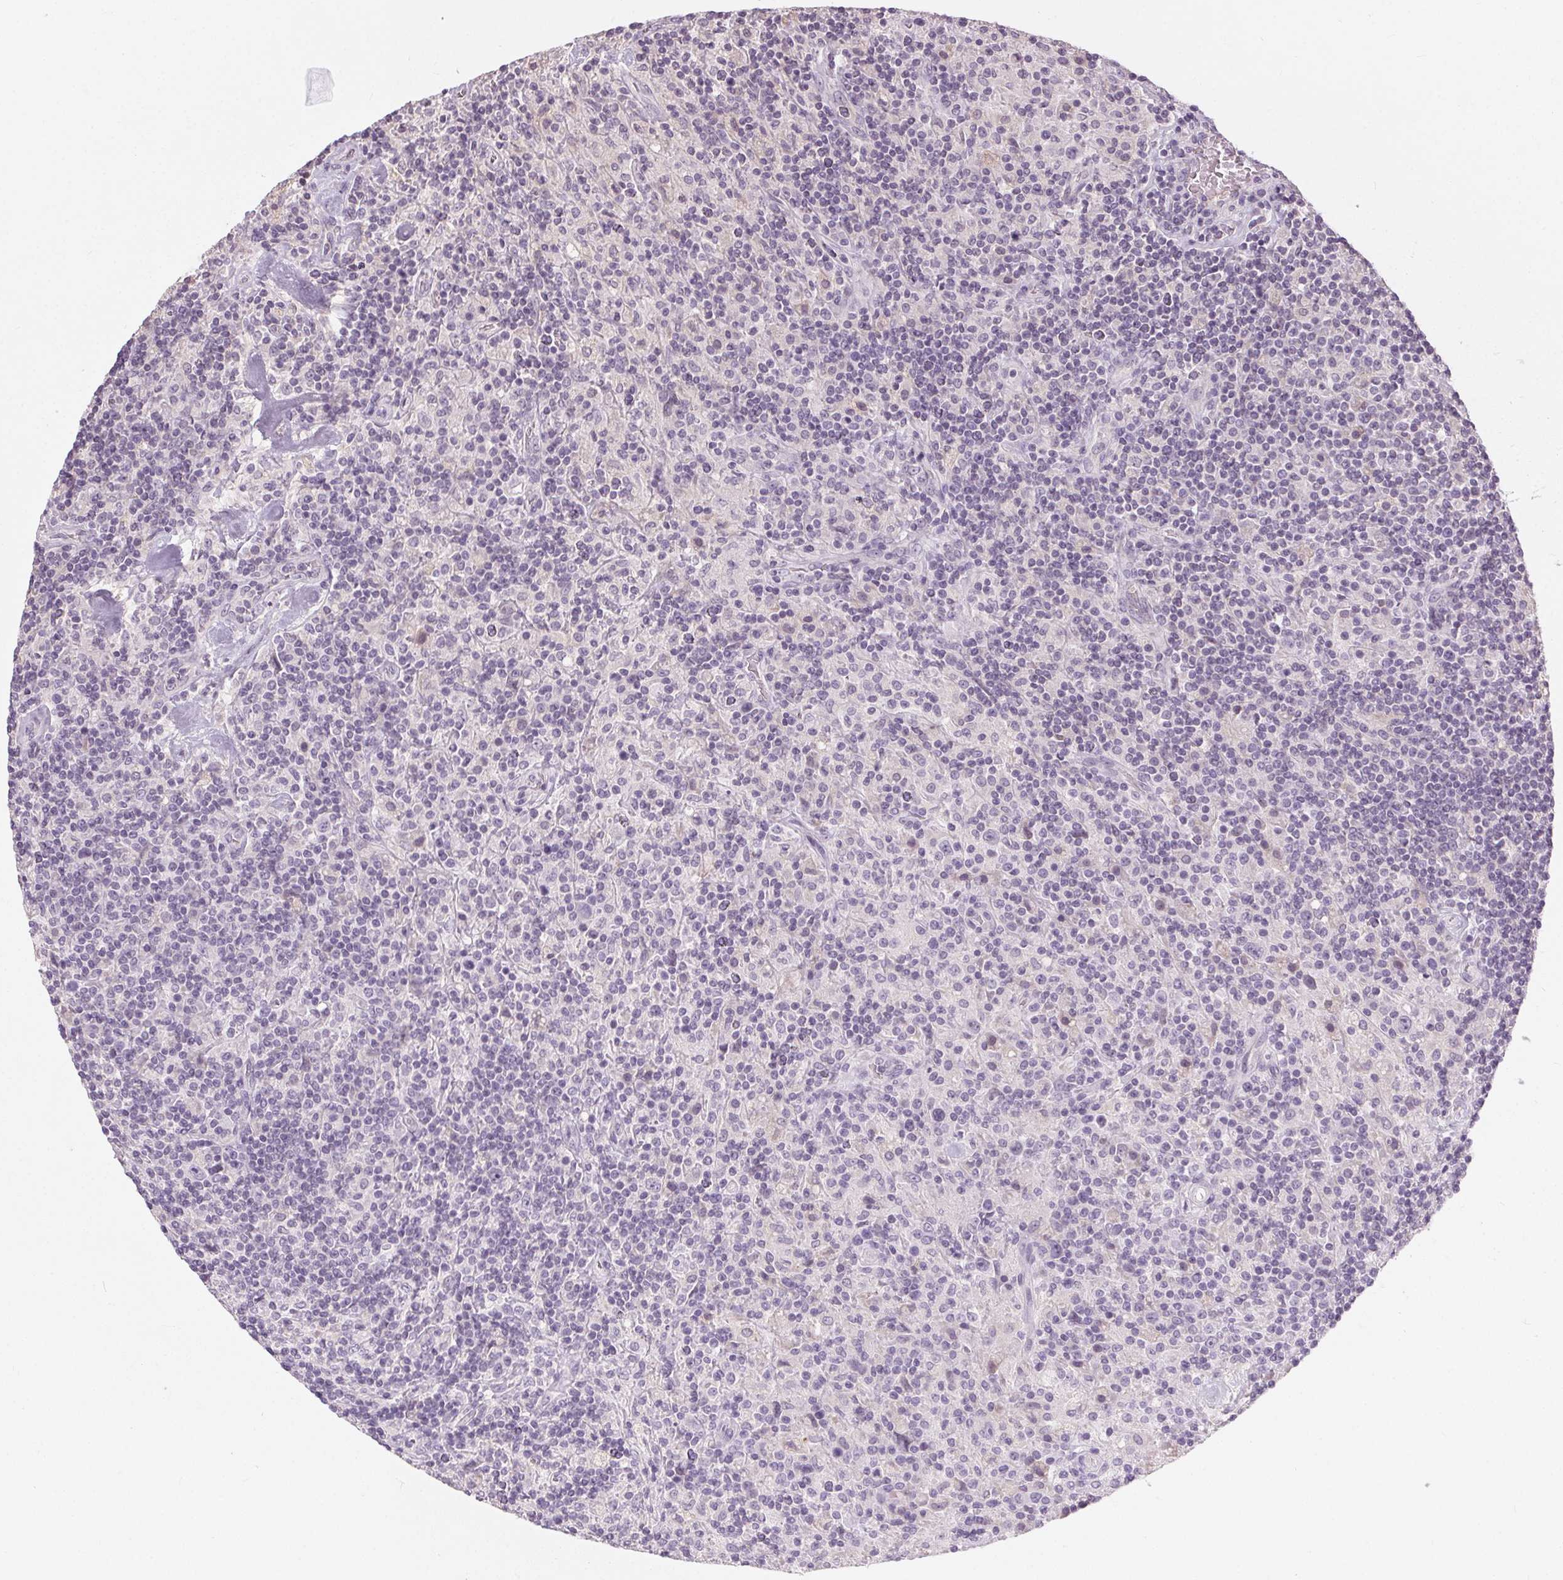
{"staining": {"intensity": "negative", "quantity": "none", "location": "none"}, "tissue": "lymphoma", "cell_type": "Tumor cells", "image_type": "cancer", "snomed": [{"axis": "morphology", "description": "Hodgkin's disease, NOS"}, {"axis": "topography", "description": "Lymph node"}], "caption": "IHC image of Hodgkin's disease stained for a protein (brown), which exhibits no expression in tumor cells.", "gene": "CLTRN", "patient": {"sex": "male", "age": 70}}